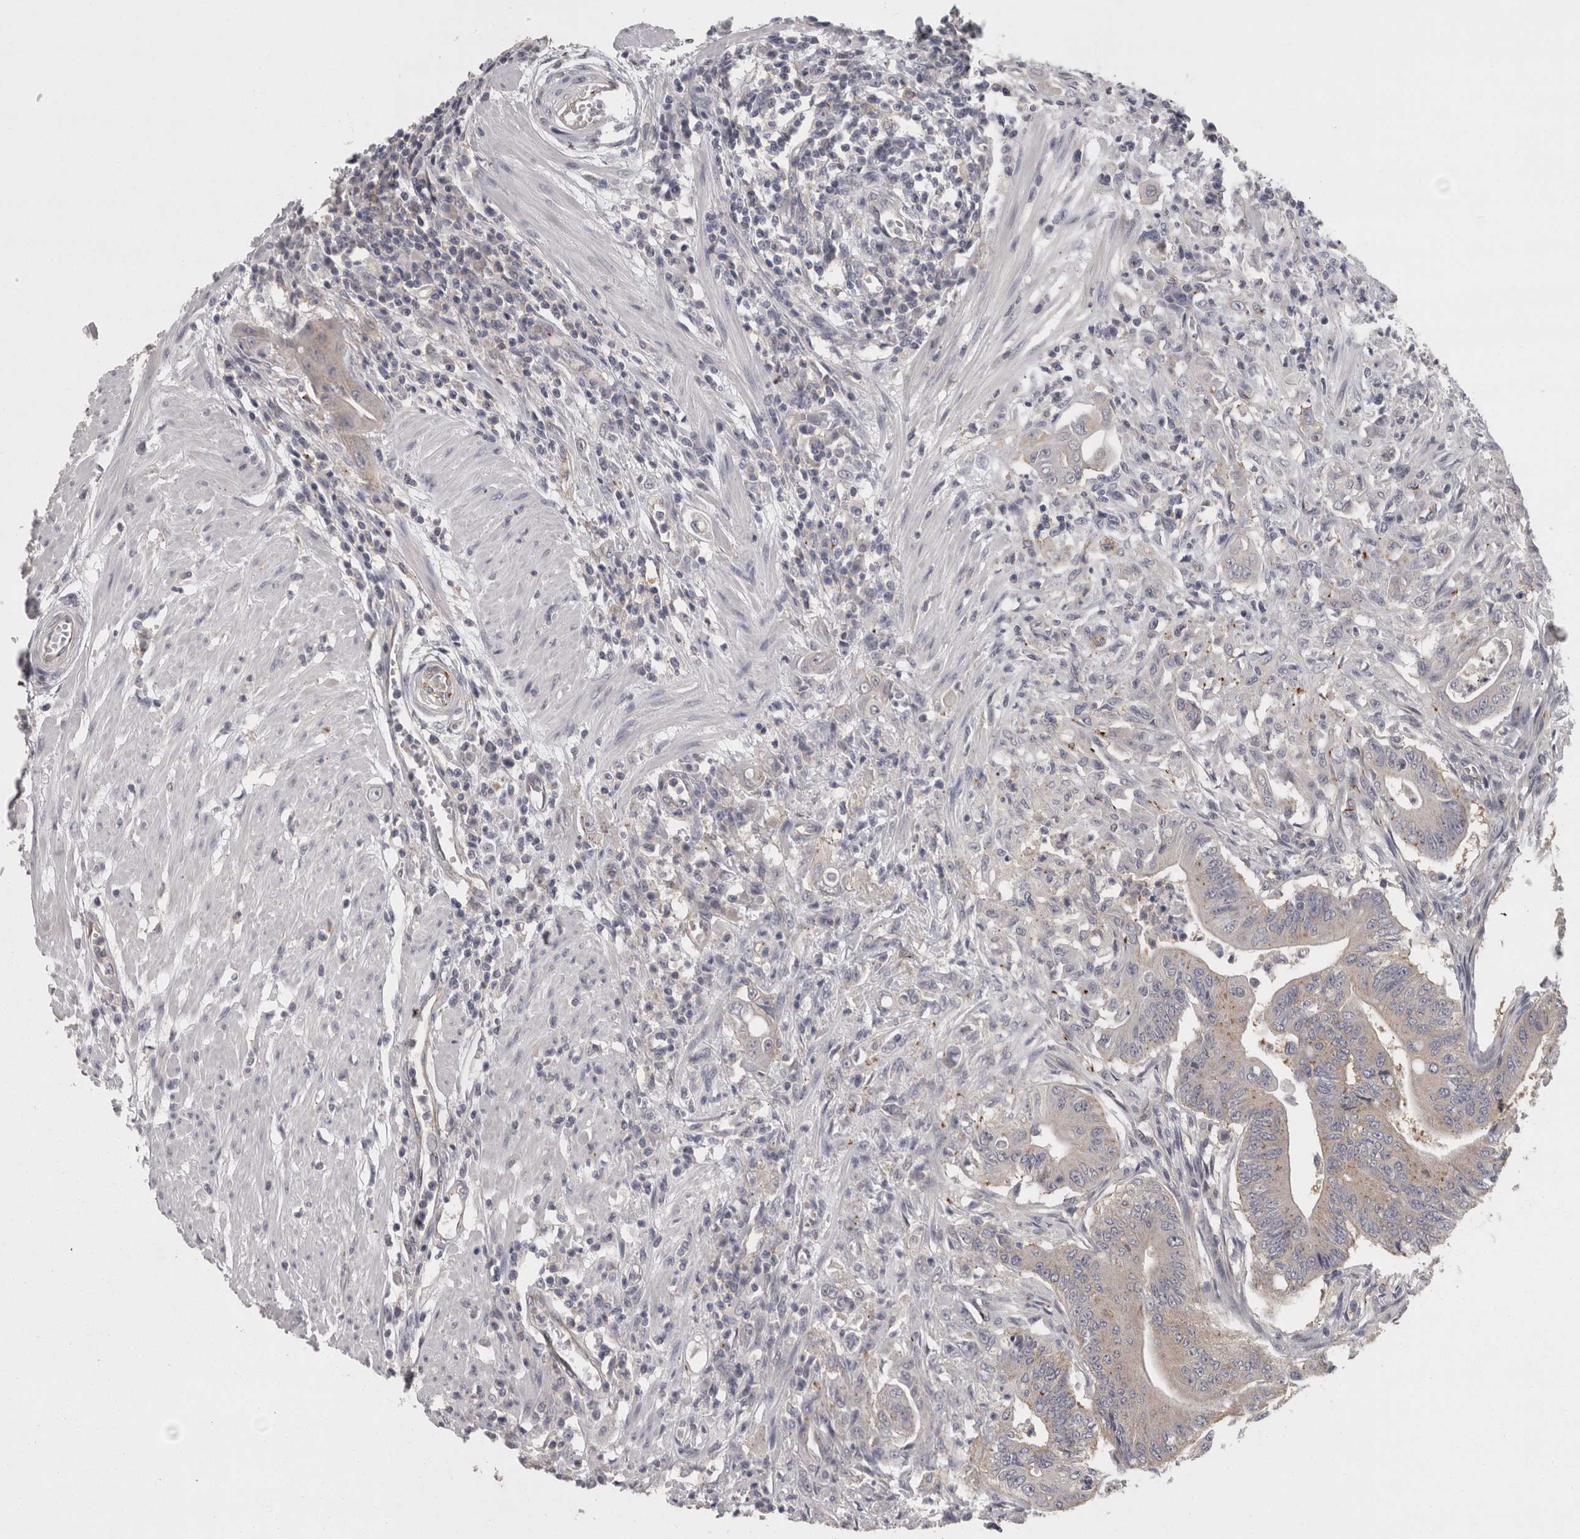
{"staining": {"intensity": "weak", "quantity": "<25%", "location": "cytoplasmic/membranous"}, "tissue": "colorectal cancer", "cell_type": "Tumor cells", "image_type": "cancer", "snomed": [{"axis": "morphology", "description": "Adenoma, NOS"}, {"axis": "morphology", "description": "Adenocarcinoma, NOS"}, {"axis": "topography", "description": "Colon"}], "caption": "DAB immunohistochemical staining of human colorectal cancer (adenocarcinoma) reveals no significant staining in tumor cells.", "gene": "LYZL6", "patient": {"sex": "male", "age": 79}}